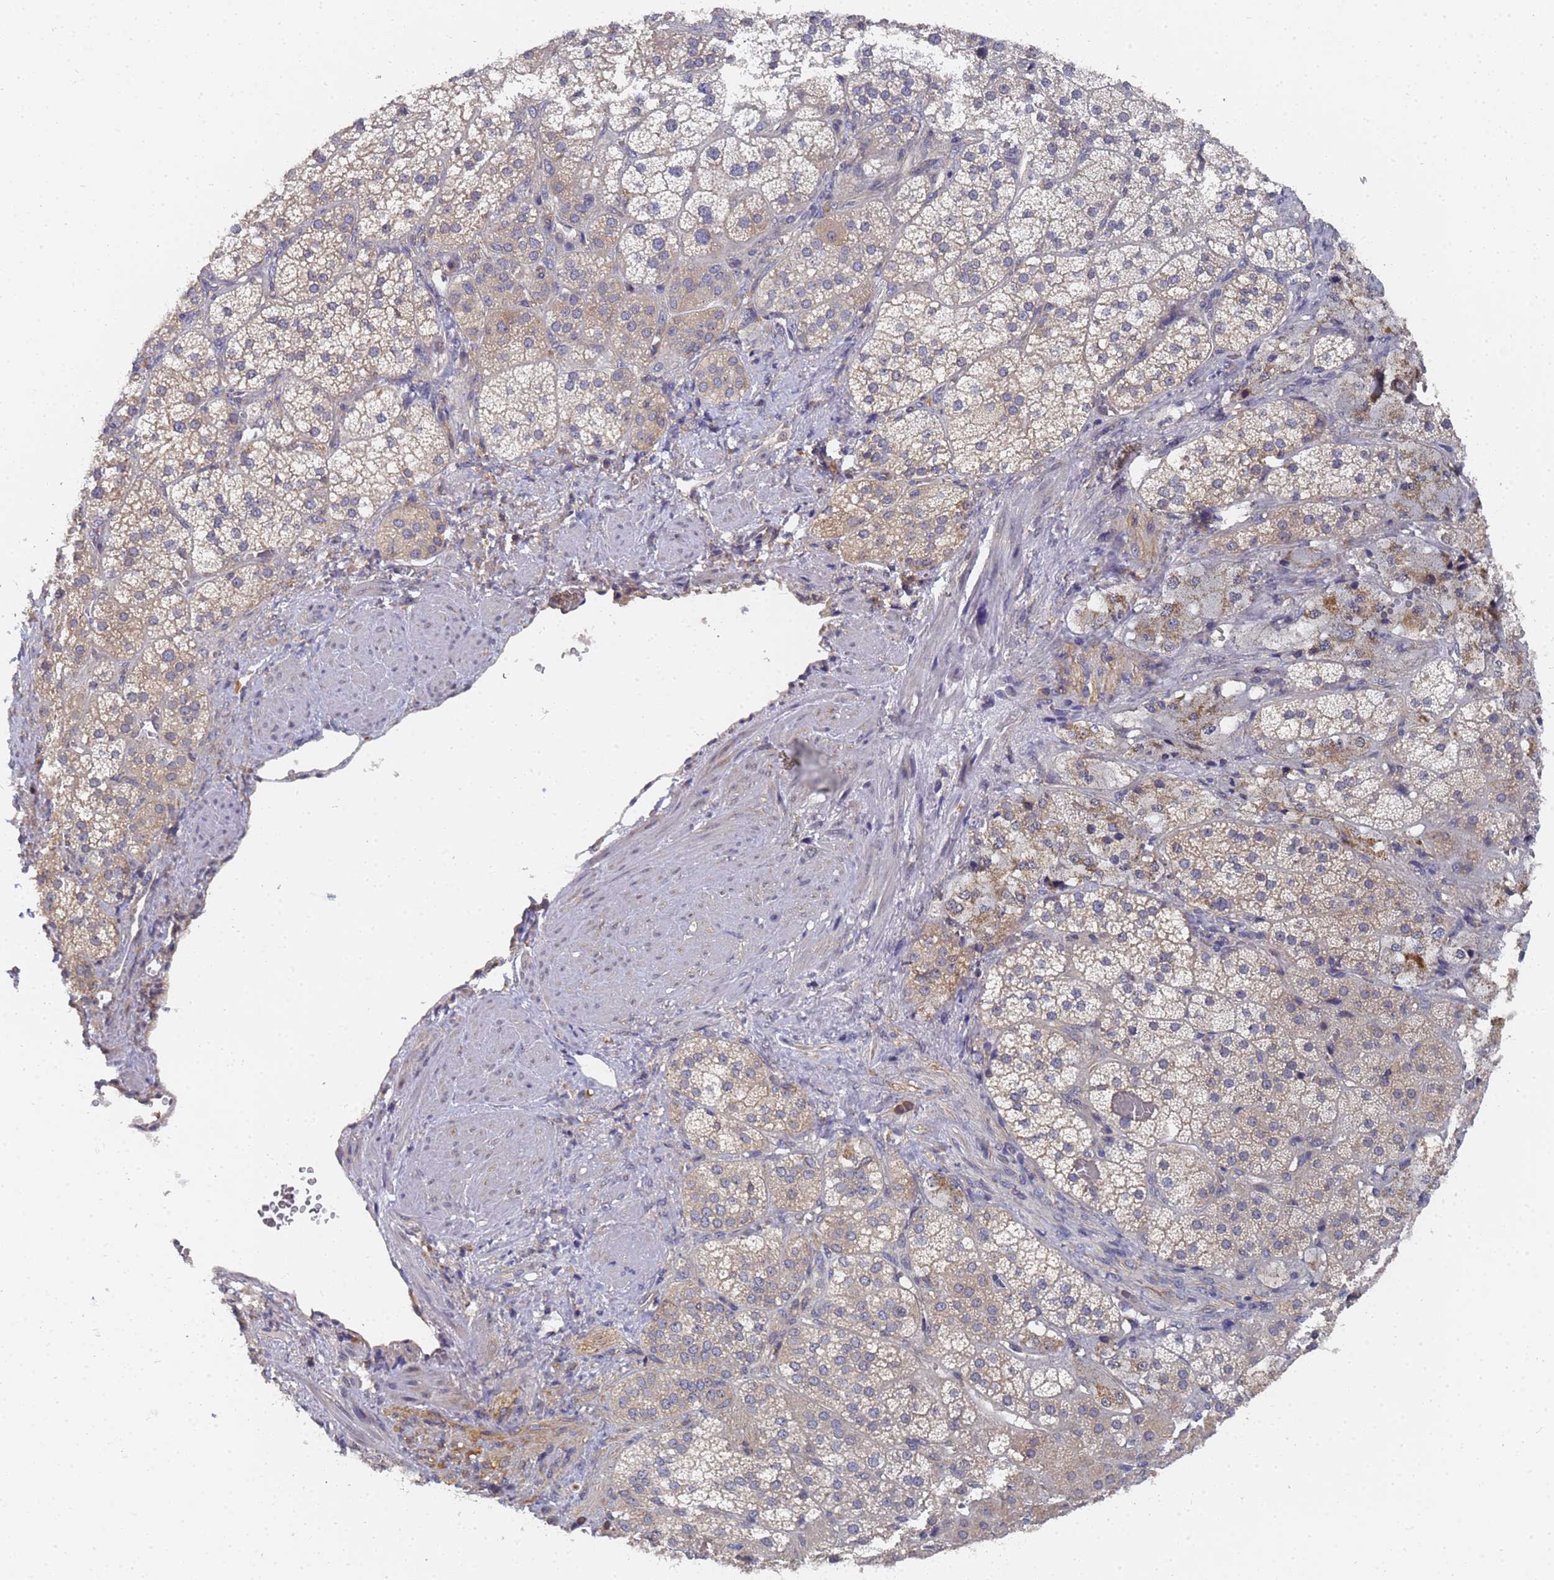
{"staining": {"intensity": "moderate", "quantity": "25%-75%", "location": "cytoplasmic/membranous"}, "tissue": "adrenal gland", "cell_type": "Glandular cells", "image_type": "normal", "snomed": [{"axis": "morphology", "description": "Normal tissue, NOS"}, {"axis": "topography", "description": "Adrenal gland"}], "caption": "Immunohistochemical staining of normal human adrenal gland shows 25%-75% levels of moderate cytoplasmic/membranous protein expression in about 25%-75% of glandular cells.", "gene": "ALS2CL", "patient": {"sex": "male", "age": 57}}